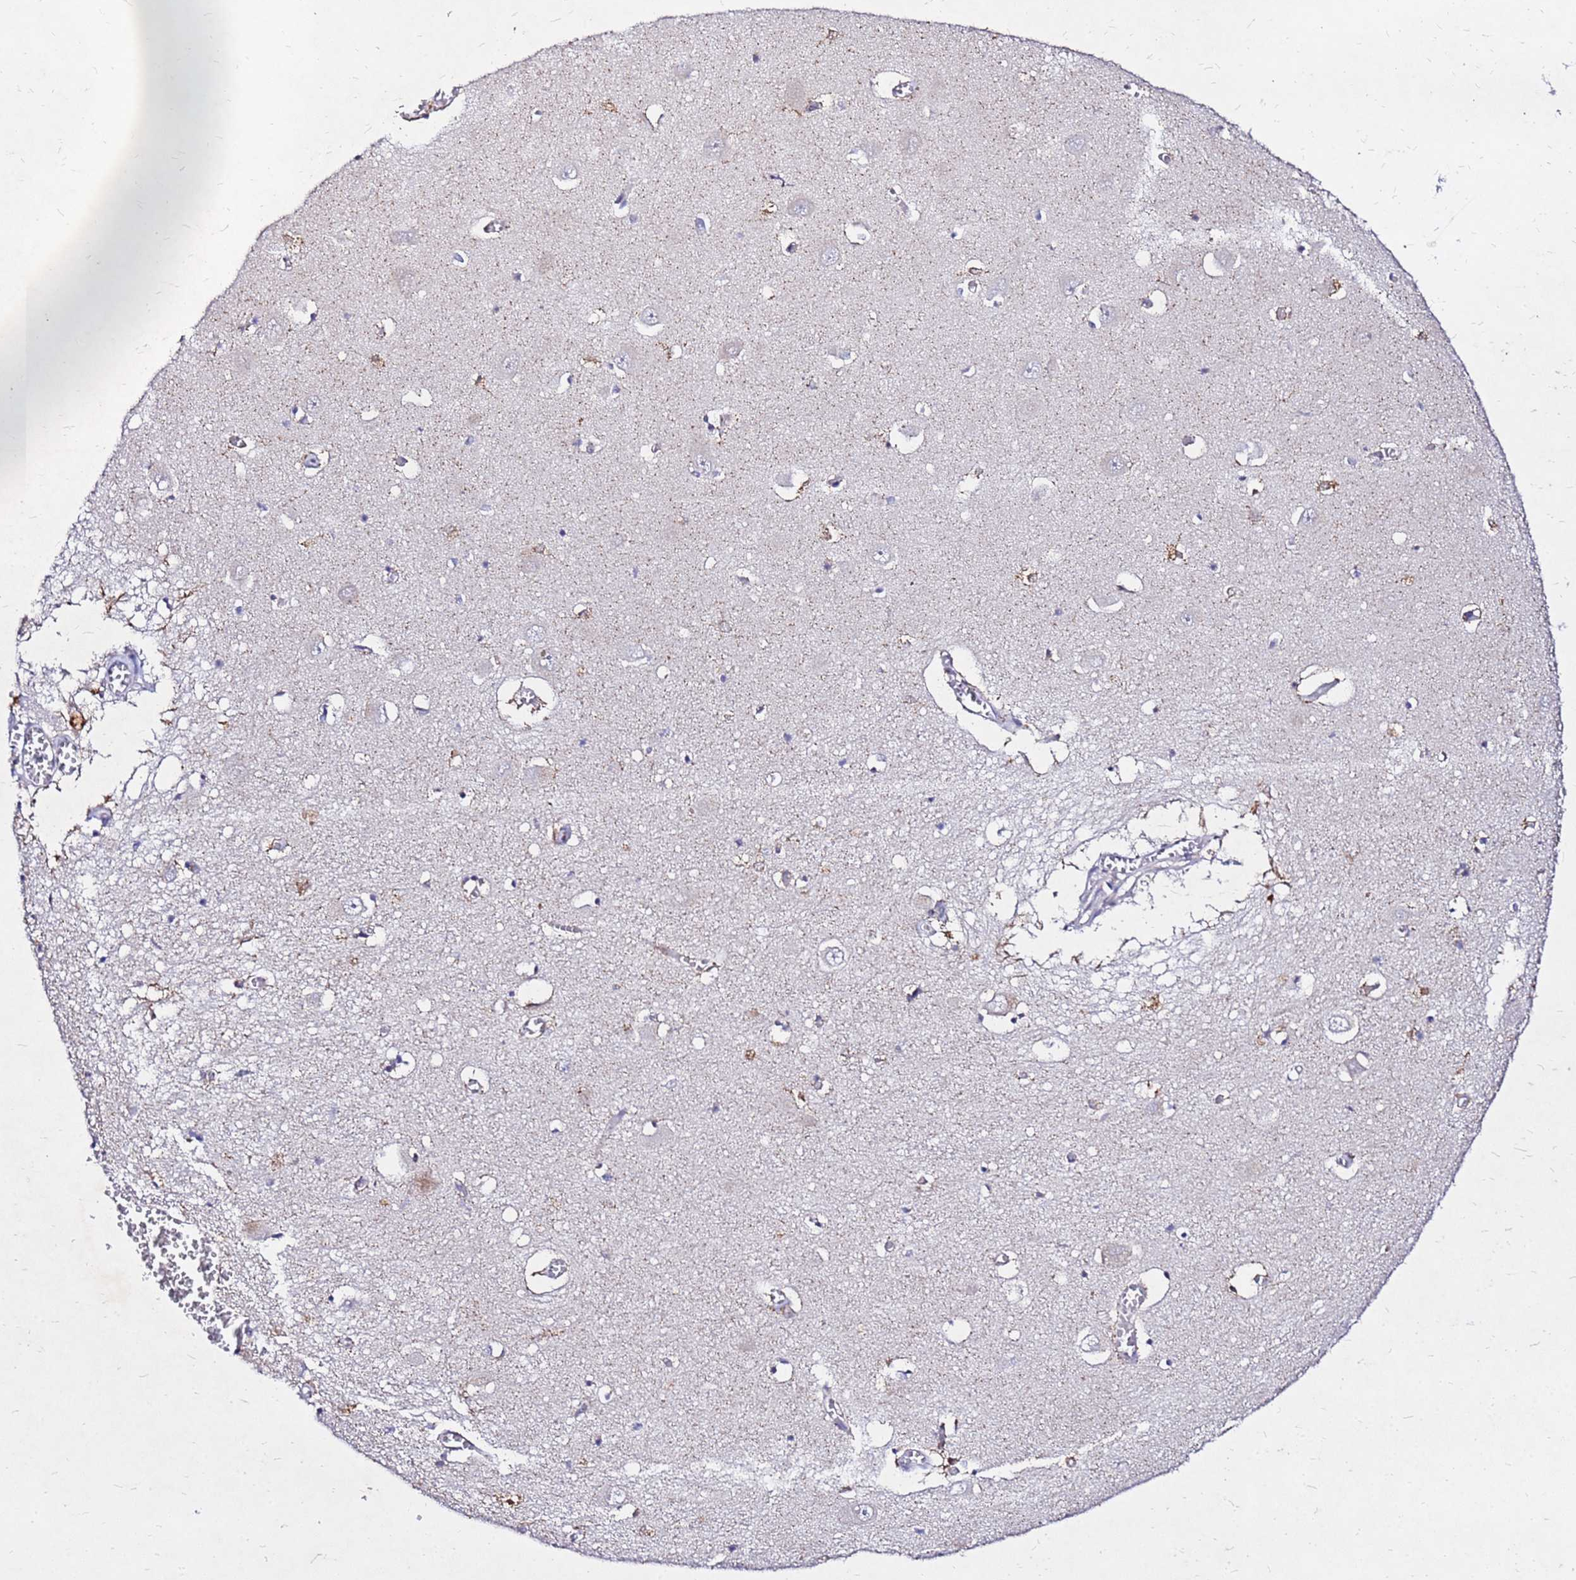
{"staining": {"intensity": "moderate", "quantity": "<25%", "location": "cytoplasmic/membranous"}, "tissue": "hippocampus", "cell_type": "Glial cells", "image_type": "normal", "snomed": [{"axis": "morphology", "description": "Normal tissue, NOS"}, {"axis": "topography", "description": "Hippocampus"}], "caption": "High-magnification brightfield microscopy of normal hippocampus stained with DAB (brown) and counterstained with hematoxylin (blue). glial cells exhibit moderate cytoplasmic/membranous staining is identified in about<25% of cells.", "gene": "COX14", "patient": {"sex": "male", "age": 70}}